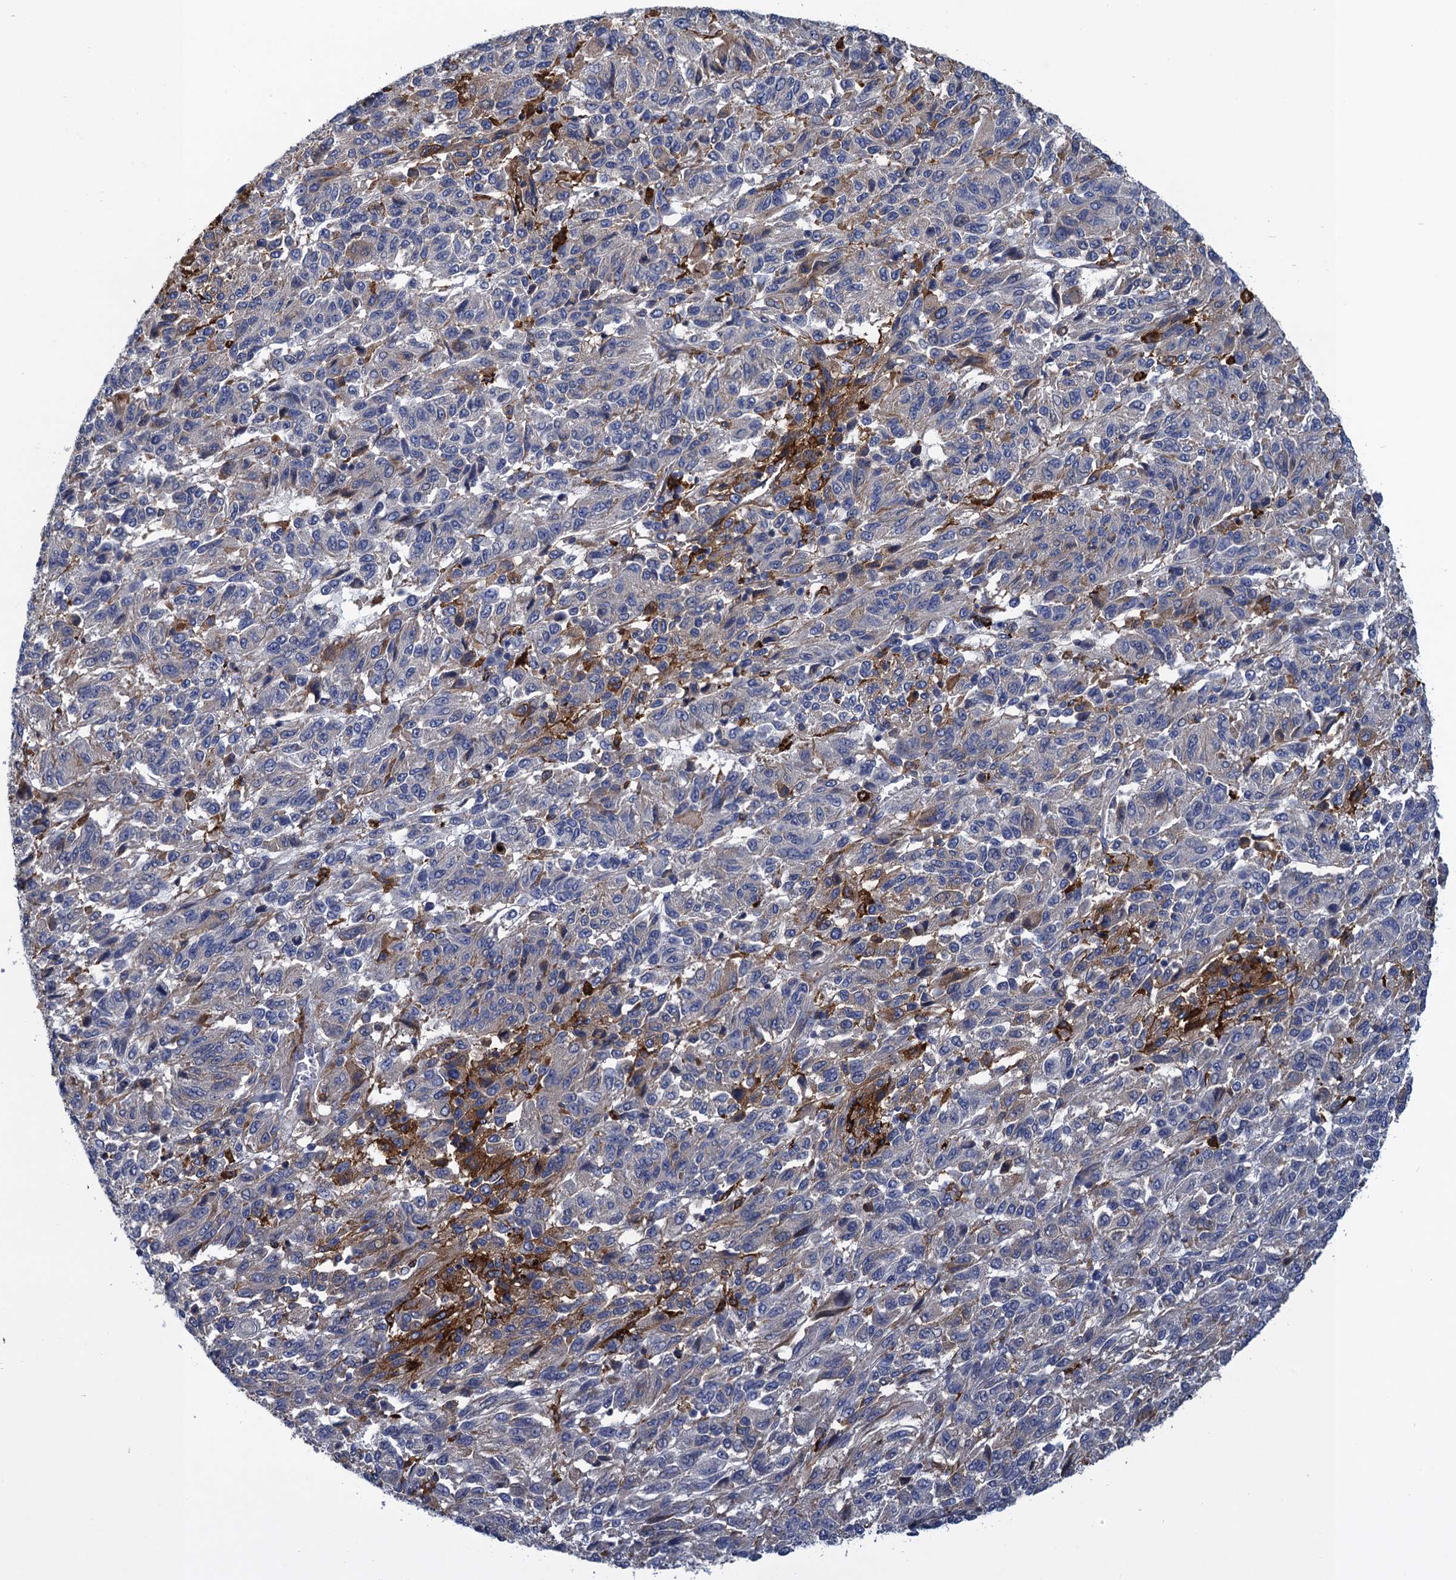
{"staining": {"intensity": "negative", "quantity": "none", "location": "none"}, "tissue": "melanoma", "cell_type": "Tumor cells", "image_type": "cancer", "snomed": [{"axis": "morphology", "description": "Malignant melanoma, Metastatic site"}, {"axis": "topography", "description": "Lung"}], "caption": "There is no significant expression in tumor cells of melanoma. The staining is performed using DAB (3,3'-diaminobenzidine) brown chromogen with nuclei counter-stained in using hematoxylin.", "gene": "DNHD1", "patient": {"sex": "male", "age": 64}}